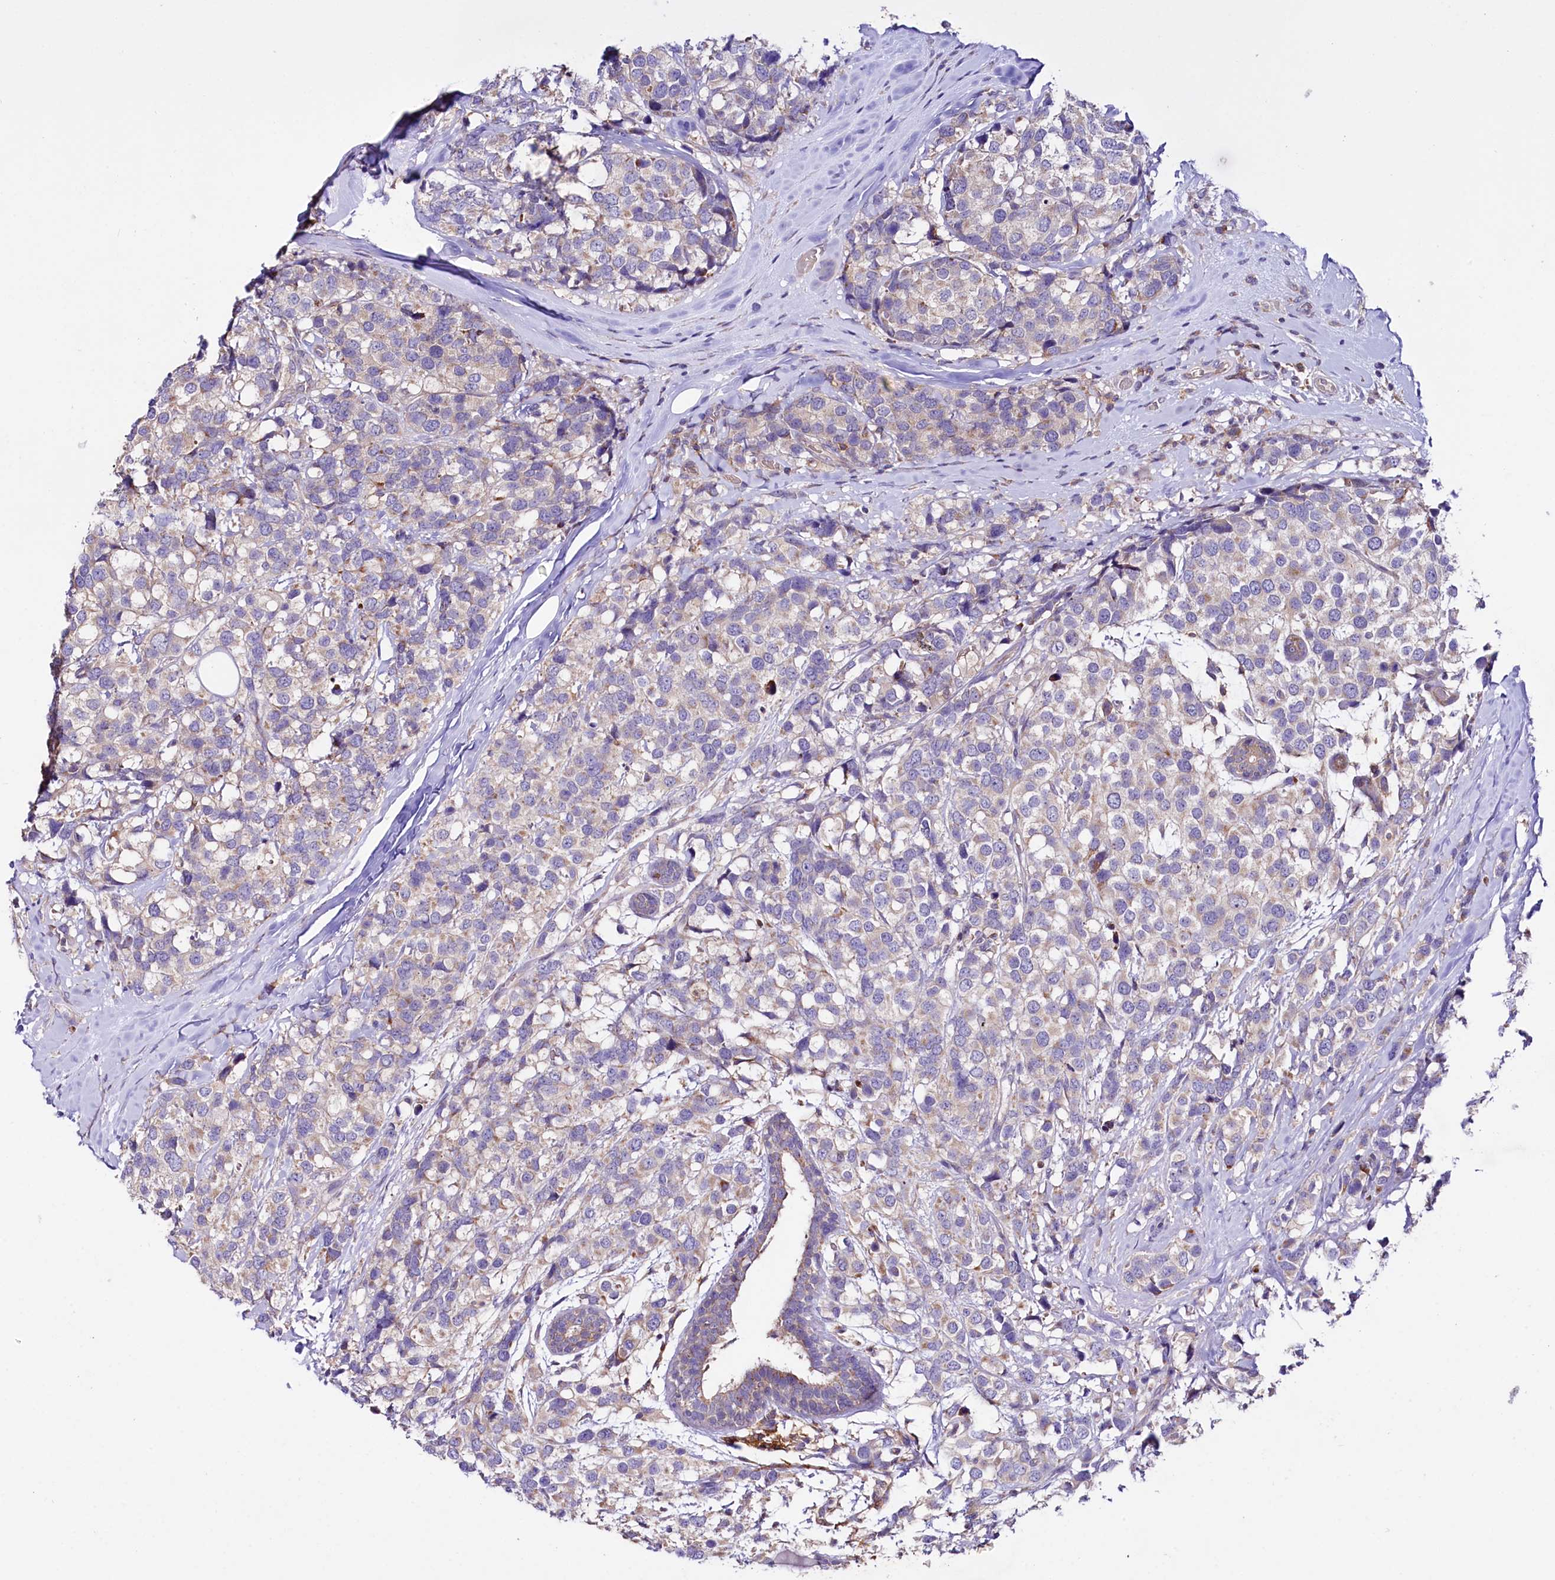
{"staining": {"intensity": "weak", "quantity": "<25%", "location": "cytoplasmic/membranous"}, "tissue": "breast cancer", "cell_type": "Tumor cells", "image_type": "cancer", "snomed": [{"axis": "morphology", "description": "Lobular carcinoma"}, {"axis": "topography", "description": "Breast"}], "caption": "Immunohistochemistry (IHC) image of human breast lobular carcinoma stained for a protein (brown), which reveals no staining in tumor cells.", "gene": "CEP295", "patient": {"sex": "female", "age": 59}}